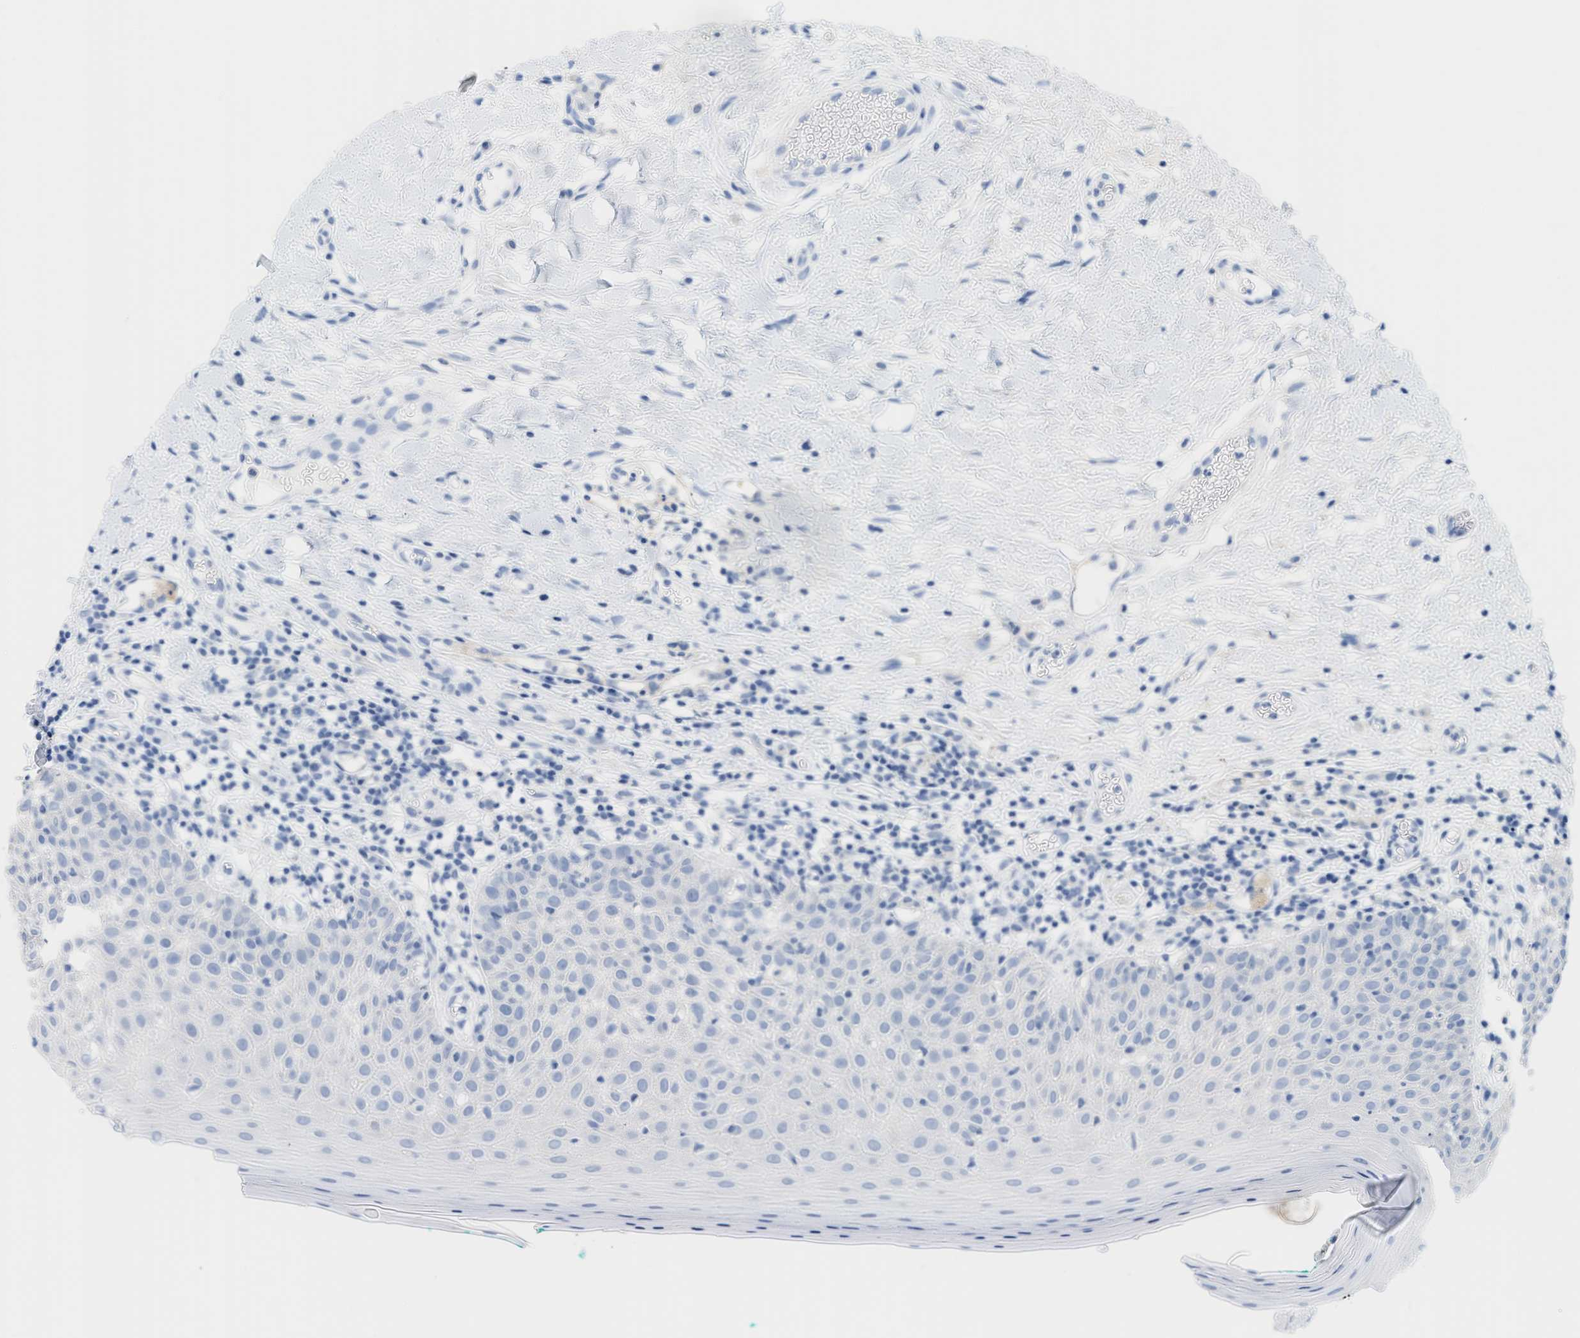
{"staining": {"intensity": "negative", "quantity": "none", "location": "none"}, "tissue": "oral mucosa", "cell_type": "Squamous epithelial cells", "image_type": "normal", "snomed": [{"axis": "morphology", "description": "Normal tissue, NOS"}, {"axis": "topography", "description": "Skeletal muscle"}, {"axis": "topography", "description": "Oral tissue"}], "caption": "This is an IHC photomicrograph of benign human oral mucosa. There is no positivity in squamous epithelial cells.", "gene": "PAPPA", "patient": {"sex": "male", "age": 58}}